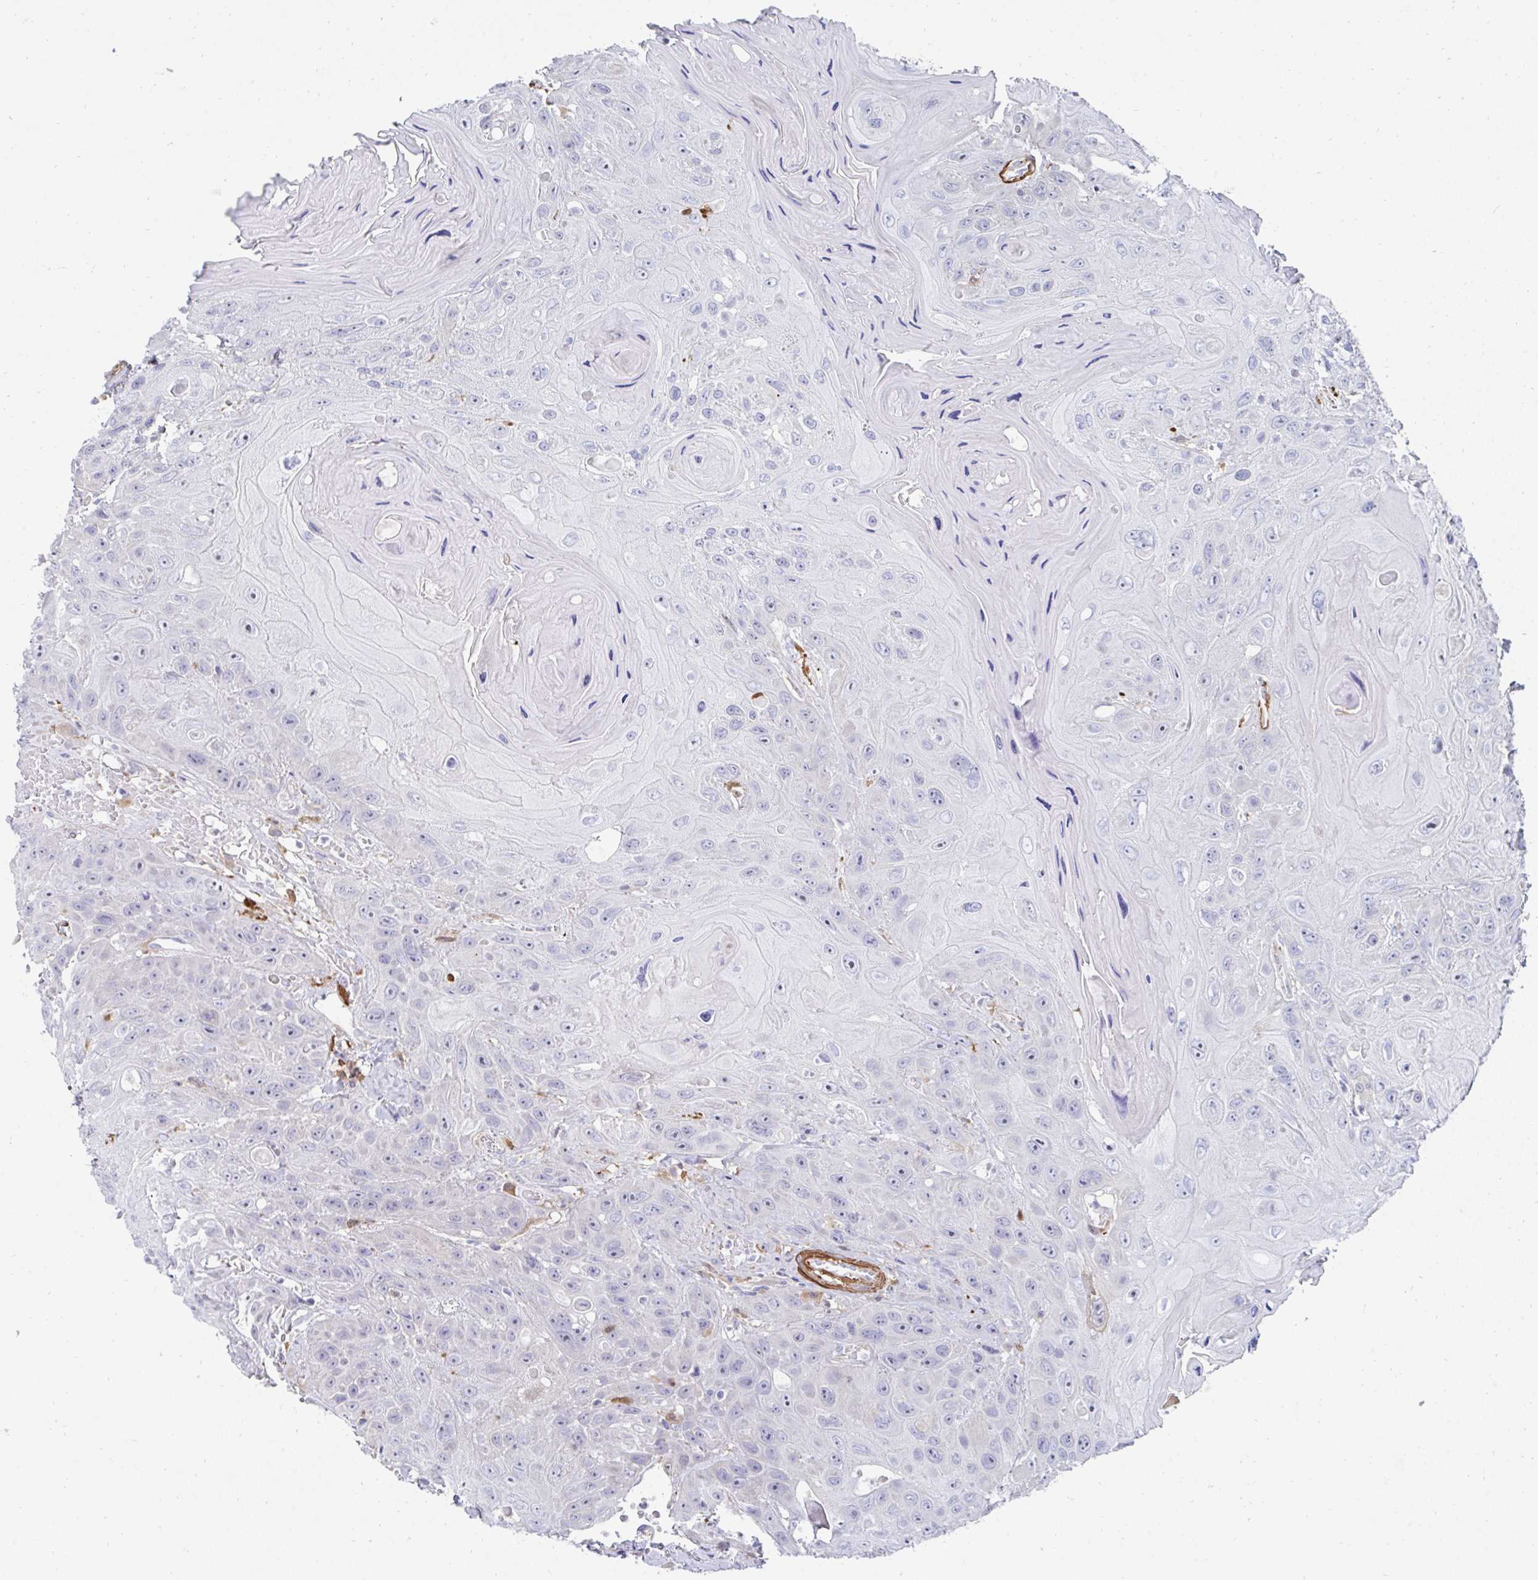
{"staining": {"intensity": "negative", "quantity": "none", "location": "none"}, "tissue": "head and neck cancer", "cell_type": "Tumor cells", "image_type": "cancer", "snomed": [{"axis": "morphology", "description": "Squamous cell carcinoma, NOS"}, {"axis": "topography", "description": "Head-Neck"}], "caption": "Histopathology image shows no protein staining in tumor cells of head and neck cancer tissue.", "gene": "FBXL13", "patient": {"sex": "female", "age": 59}}